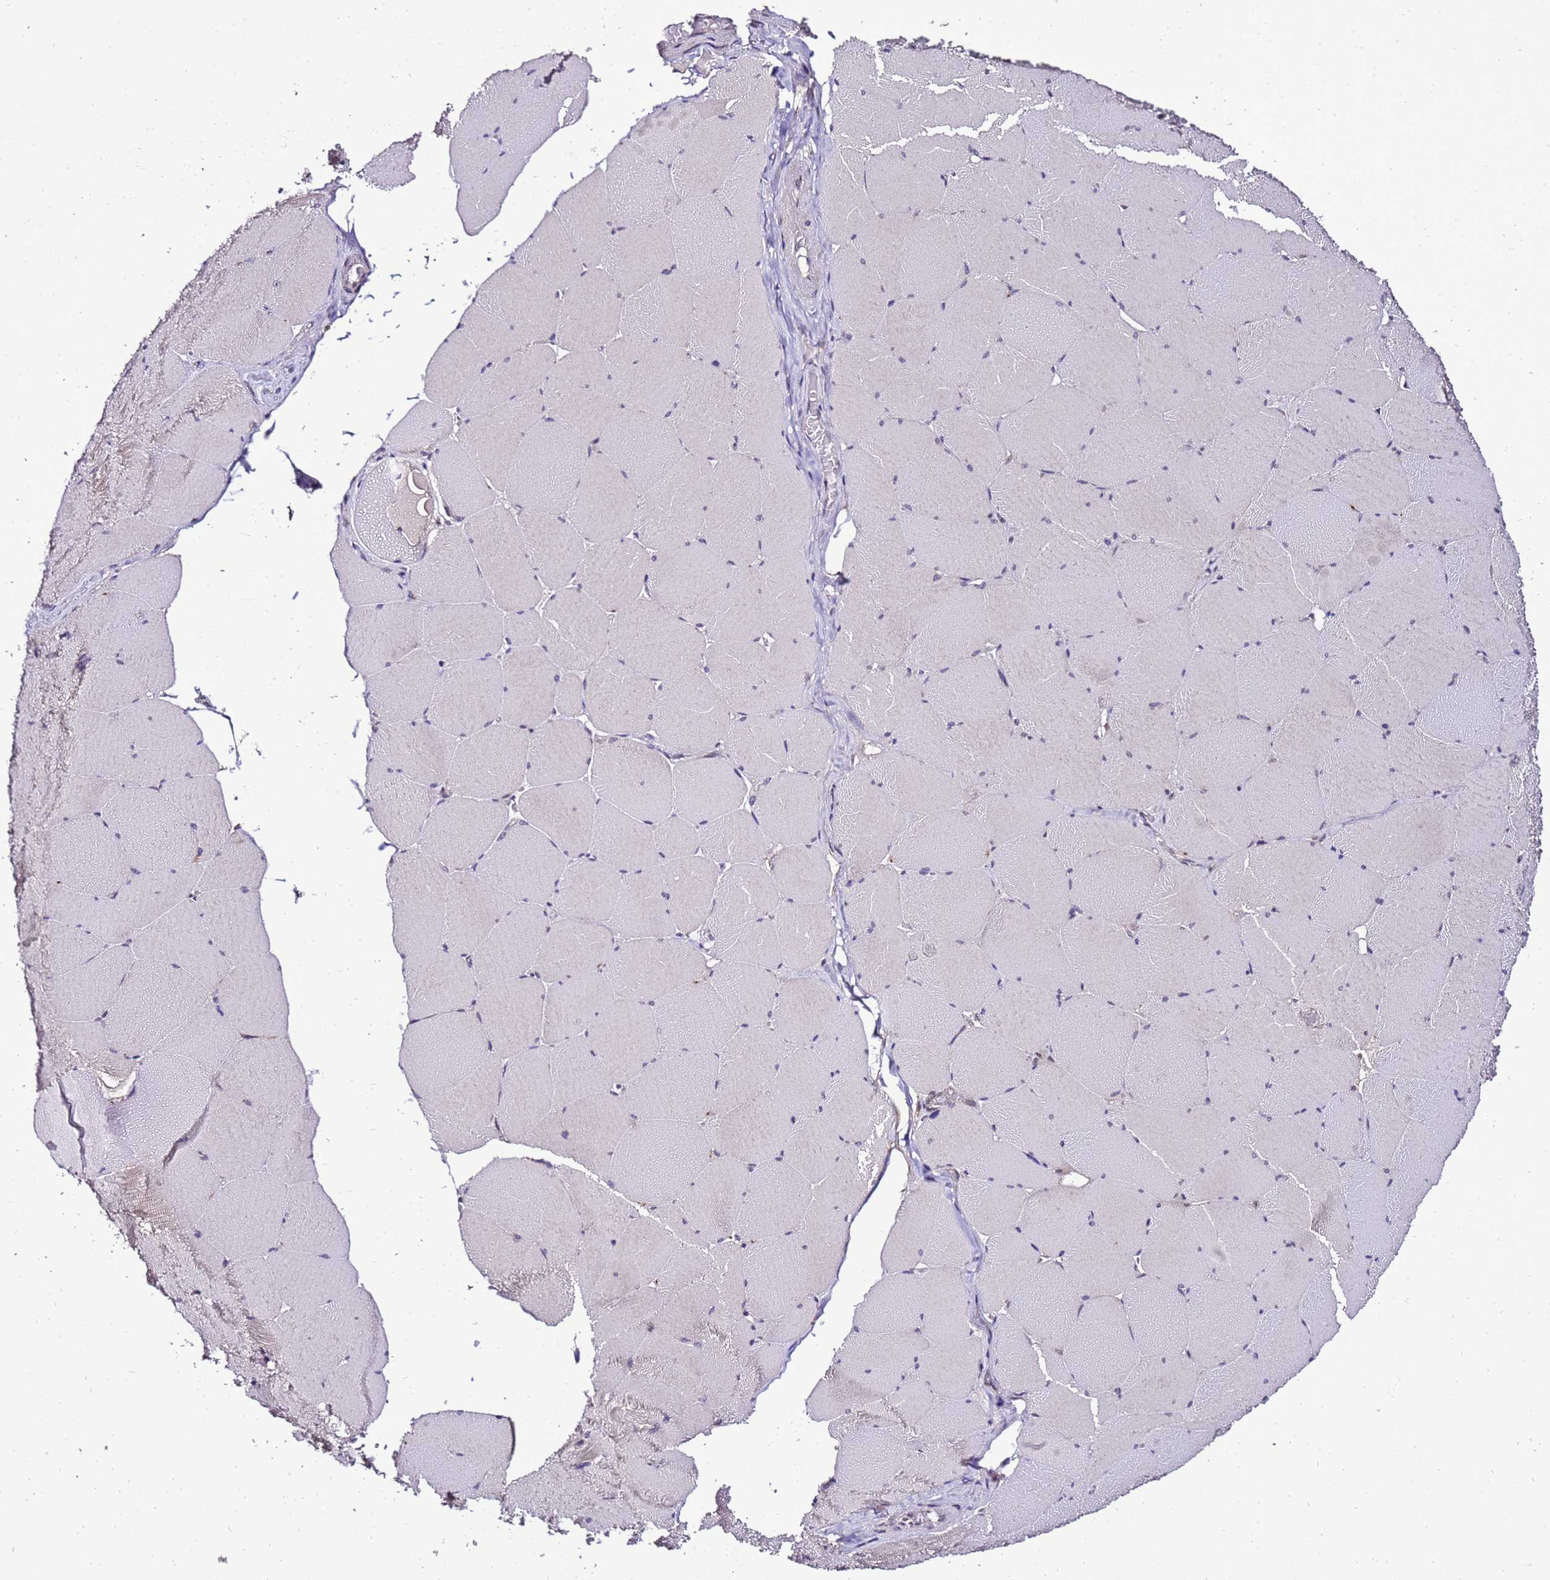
{"staining": {"intensity": "weak", "quantity": "<25%", "location": "cytoplasmic/membranous"}, "tissue": "skeletal muscle", "cell_type": "Myocytes", "image_type": "normal", "snomed": [{"axis": "morphology", "description": "Normal tissue, NOS"}, {"axis": "topography", "description": "Skeletal muscle"}, {"axis": "topography", "description": "Head-Neck"}], "caption": "This is an immunohistochemistry photomicrograph of unremarkable human skeletal muscle. There is no positivity in myocytes.", "gene": "ZNF329", "patient": {"sex": "male", "age": 66}}